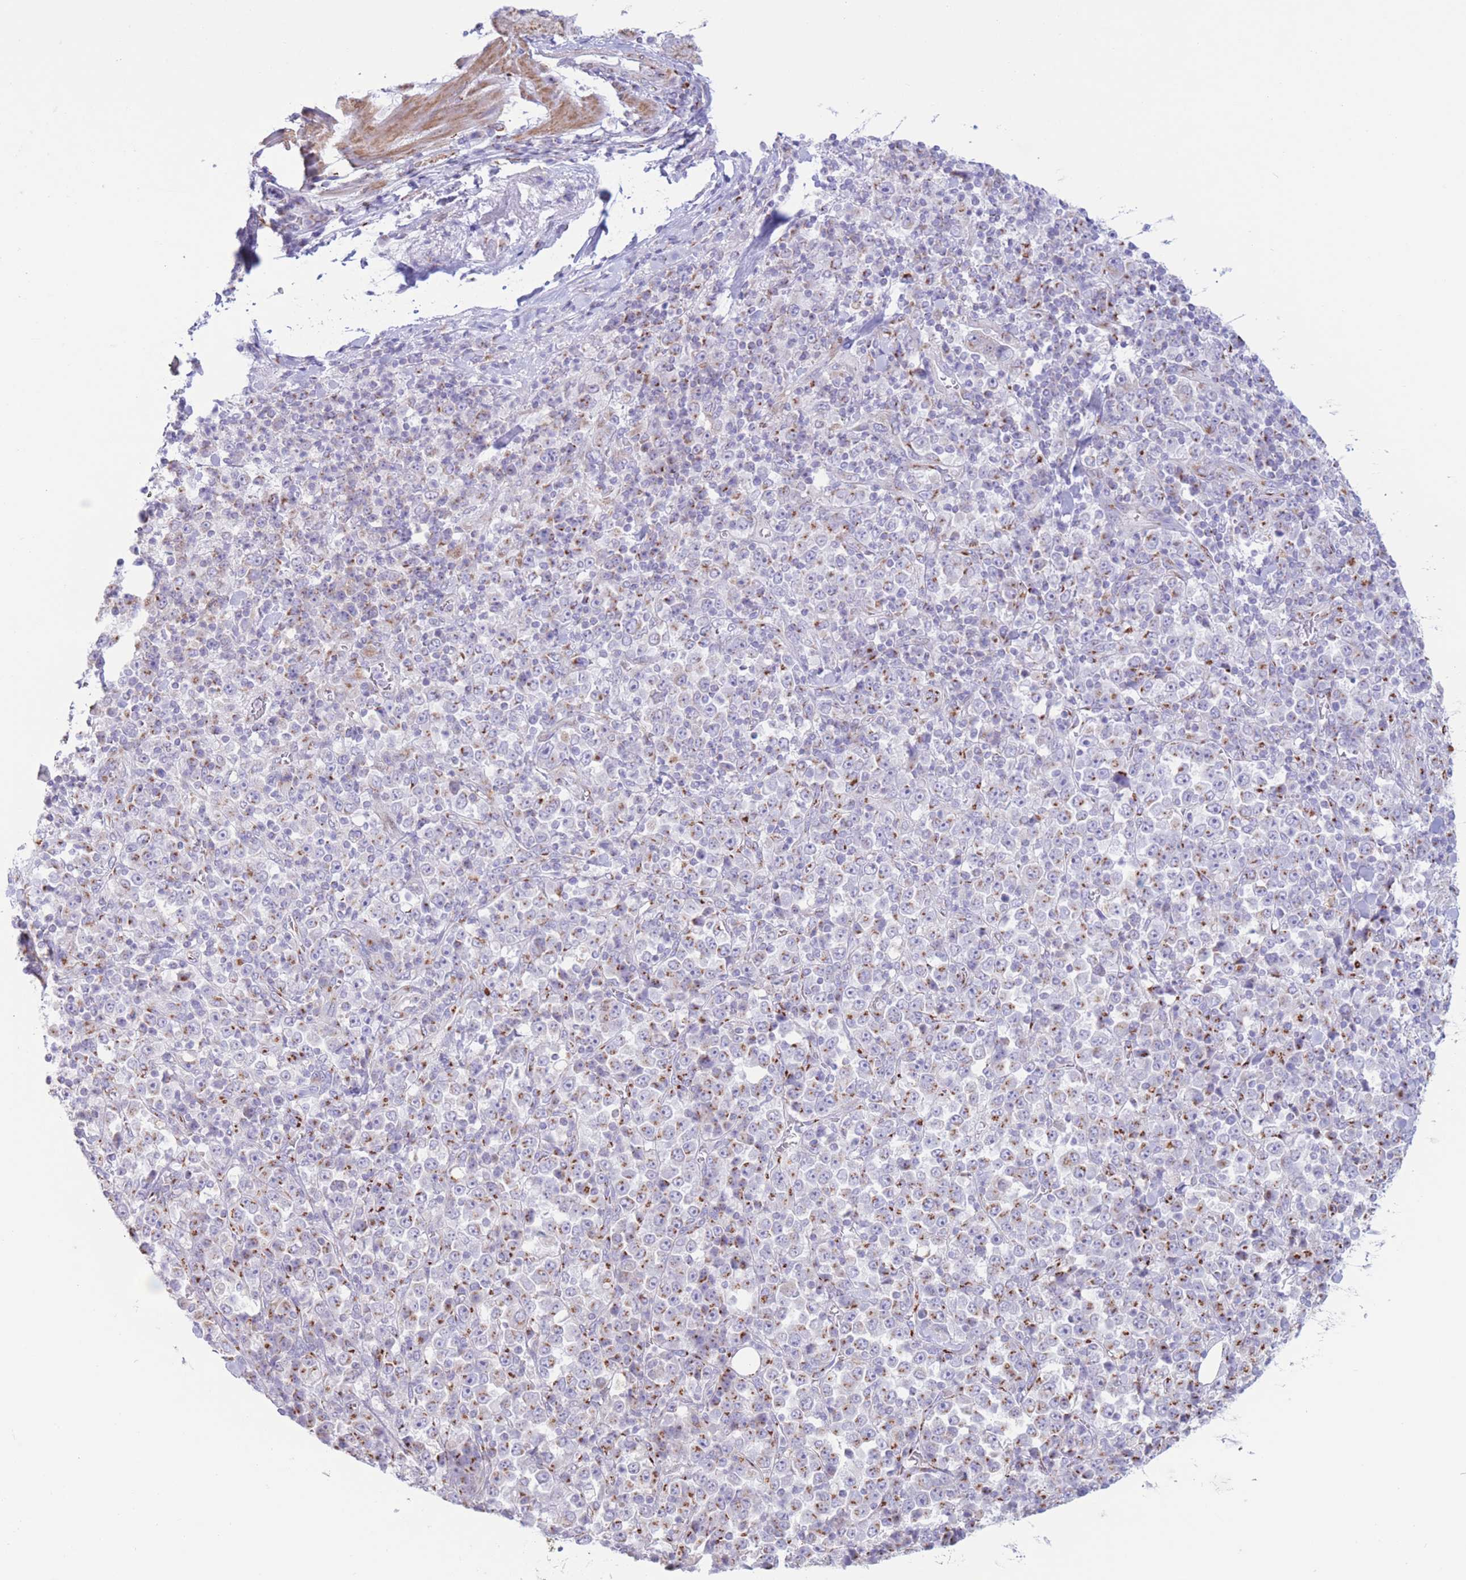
{"staining": {"intensity": "moderate", "quantity": "25%-75%", "location": "cytoplasmic/membranous"}, "tissue": "stomach cancer", "cell_type": "Tumor cells", "image_type": "cancer", "snomed": [{"axis": "morphology", "description": "Normal tissue, NOS"}, {"axis": "morphology", "description": "Adenocarcinoma, NOS"}, {"axis": "topography", "description": "Stomach, upper"}, {"axis": "topography", "description": "Stomach"}], "caption": "Stomach cancer stained with DAB immunohistochemistry demonstrates medium levels of moderate cytoplasmic/membranous positivity in approximately 25%-75% of tumor cells.", "gene": "MPND", "patient": {"sex": "male", "age": 59}}